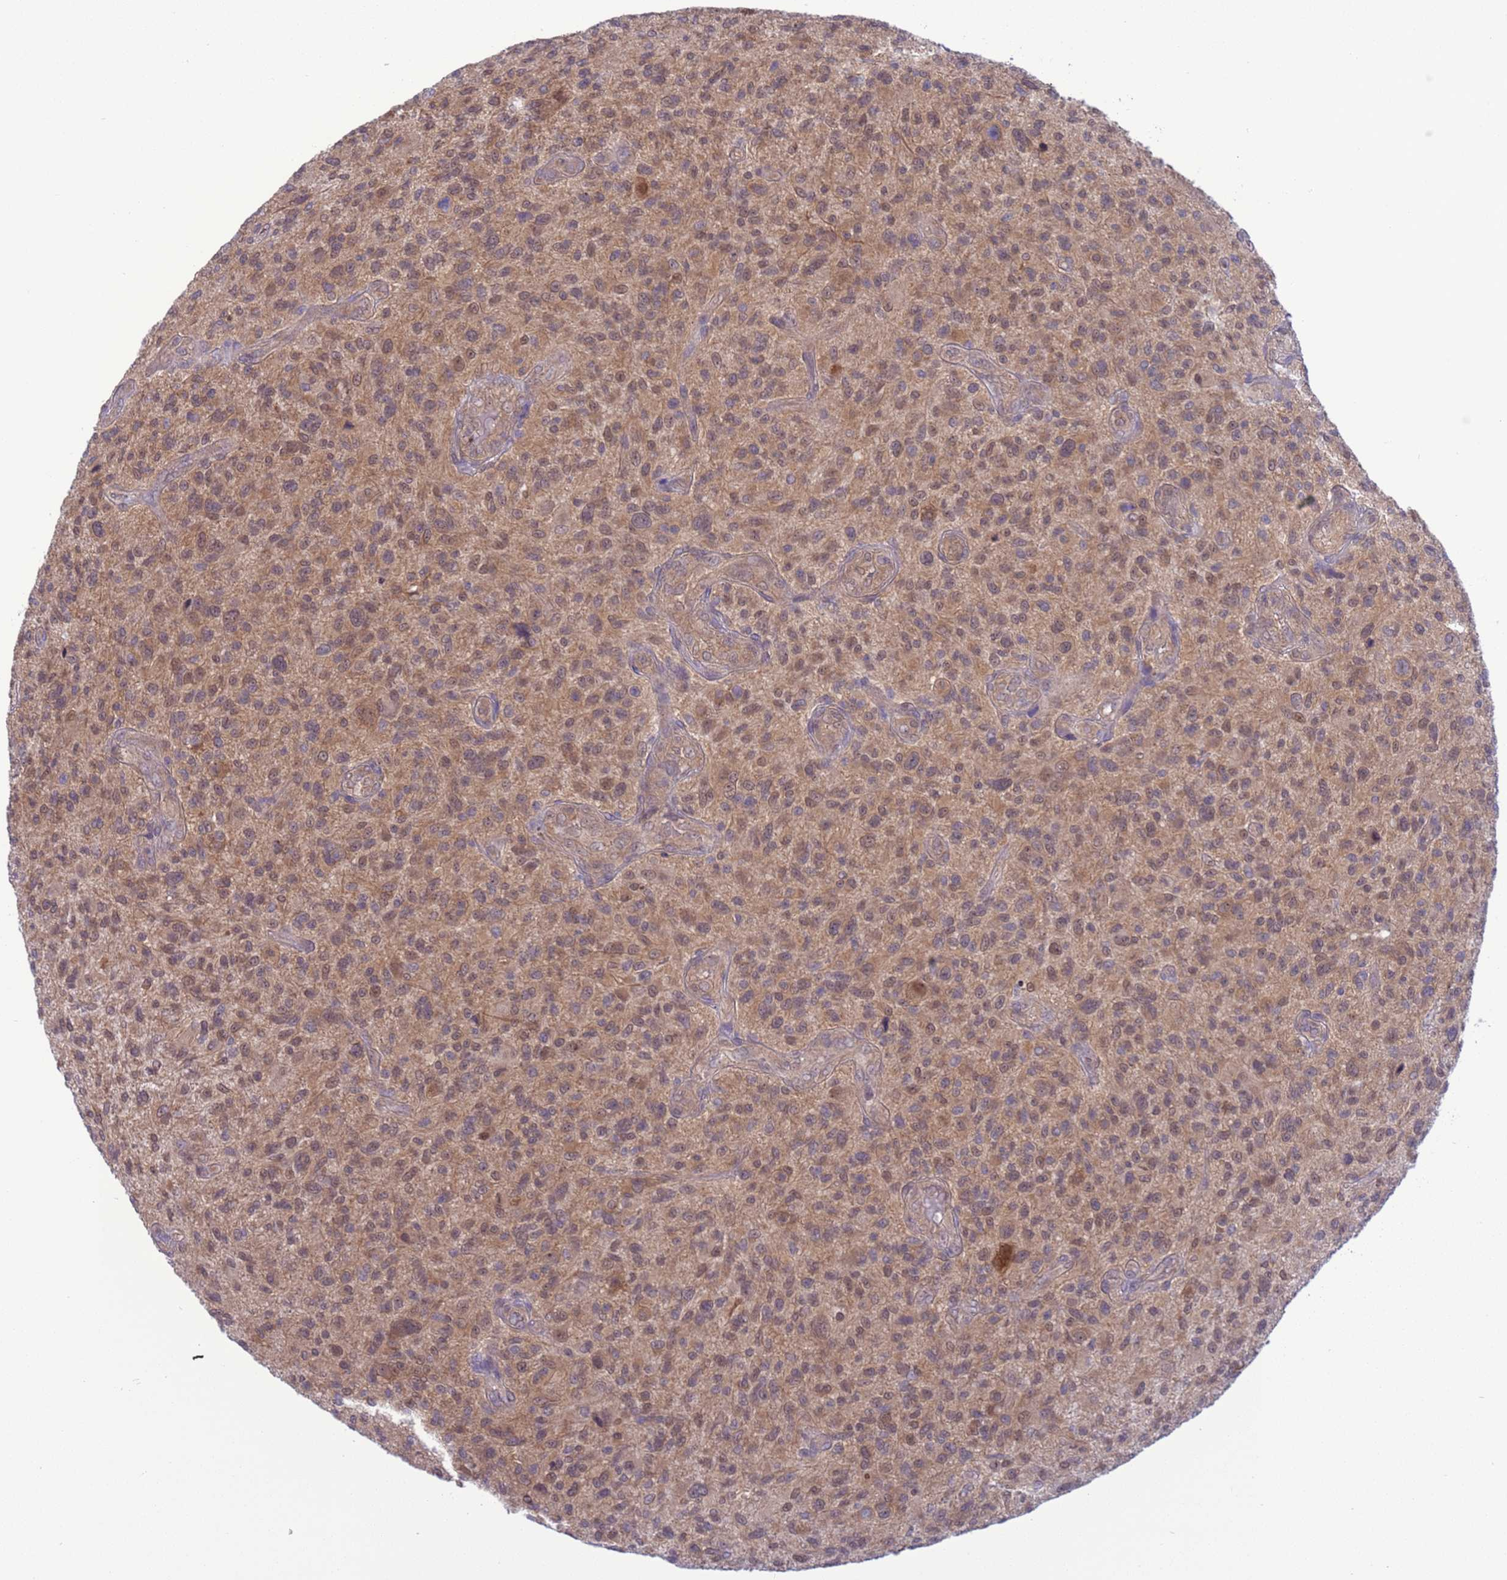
{"staining": {"intensity": "moderate", "quantity": ">75%", "location": "cytoplasmic/membranous,nuclear"}, "tissue": "glioma", "cell_type": "Tumor cells", "image_type": "cancer", "snomed": [{"axis": "morphology", "description": "Glioma, malignant, High grade"}, {"axis": "topography", "description": "Brain"}], "caption": "Glioma tissue reveals moderate cytoplasmic/membranous and nuclear staining in about >75% of tumor cells, visualized by immunohistochemistry.", "gene": "ZNF461", "patient": {"sex": "male", "age": 47}}